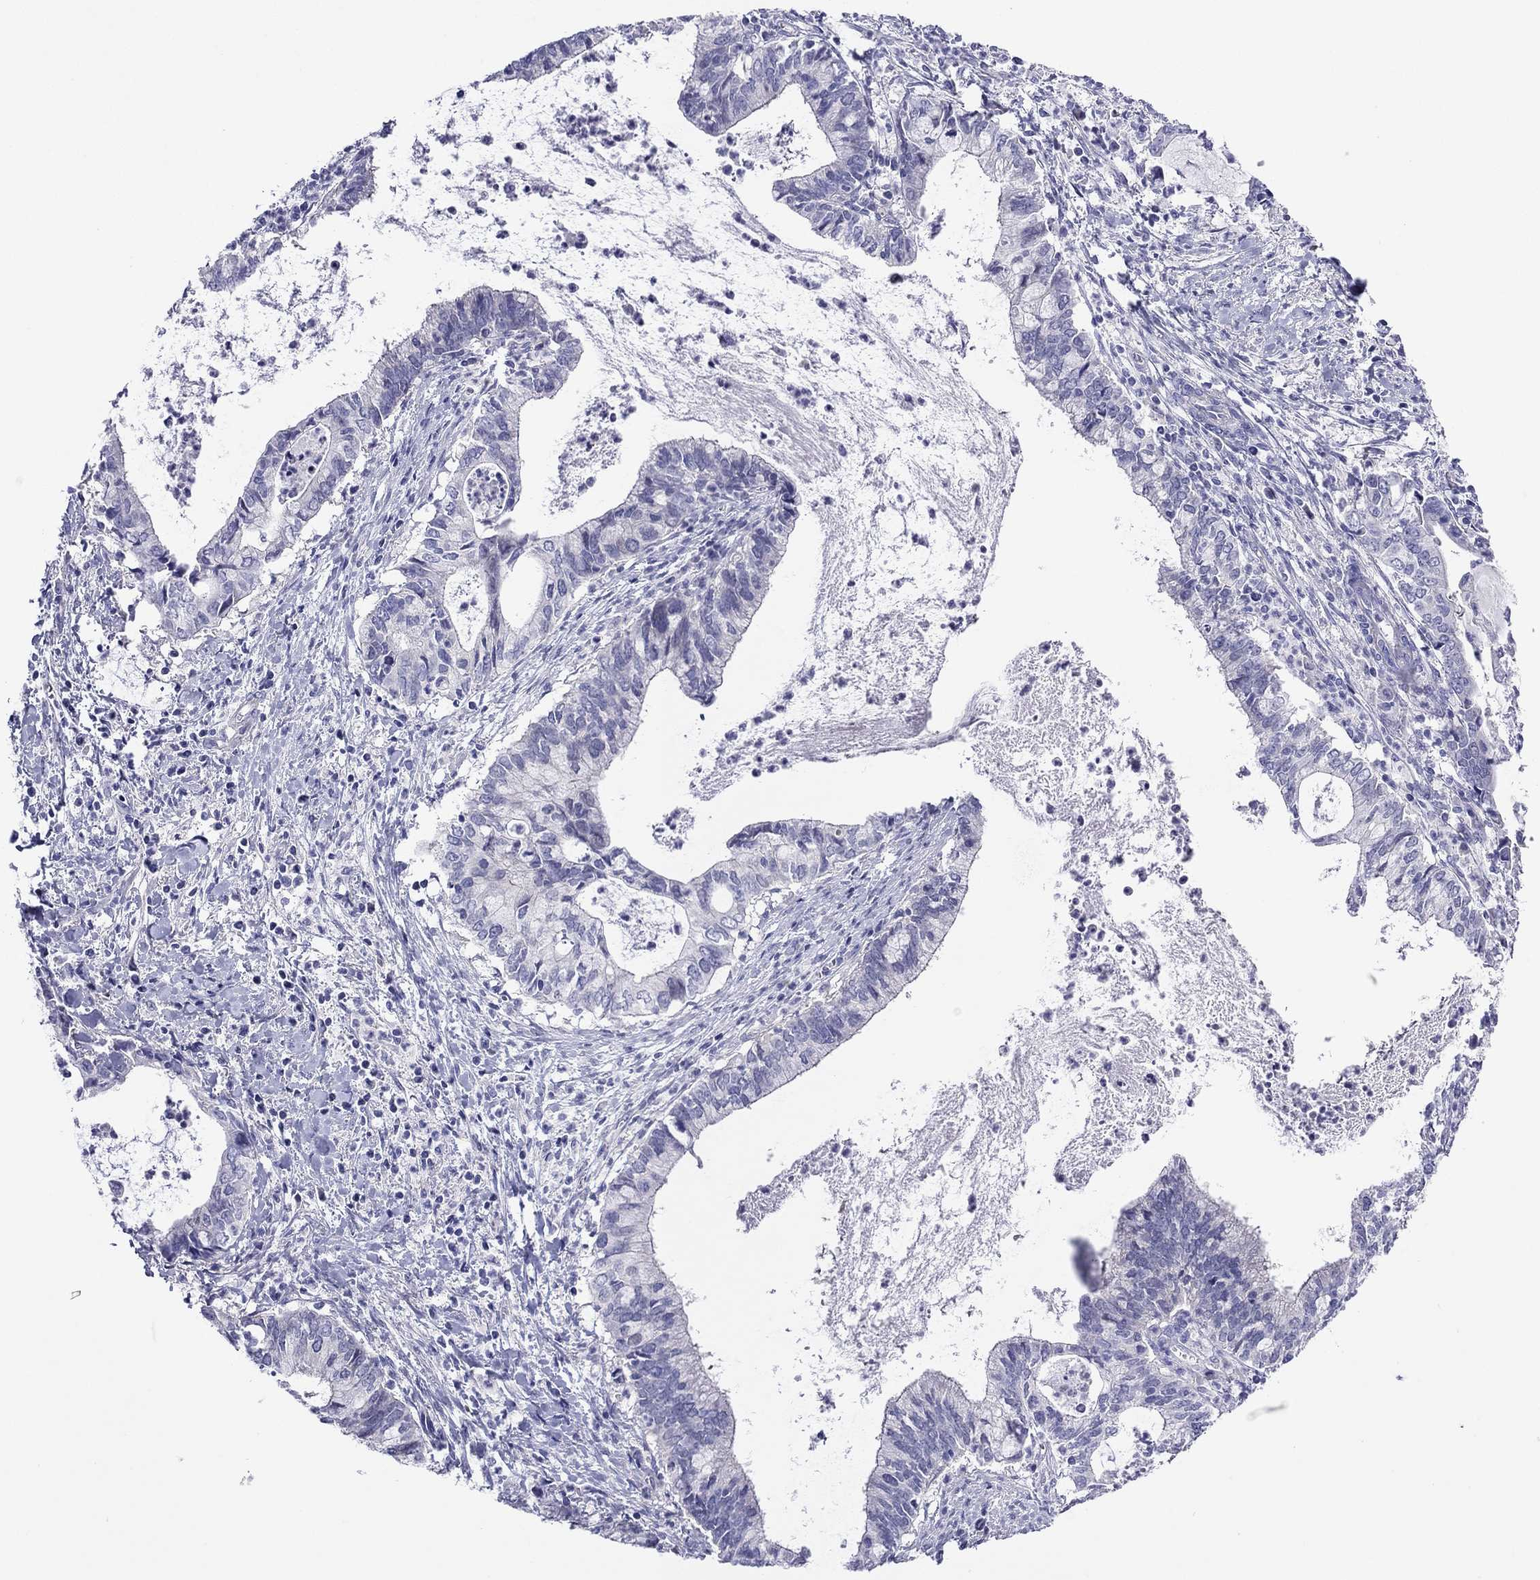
{"staining": {"intensity": "negative", "quantity": "none", "location": "none"}, "tissue": "cervical cancer", "cell_type": "Tumor cells", "image_type": "cancer", "snomed": [{"axis": "morphology", "description": "Adenocarcinoma, NOS"}, {"axis": "topography", "description": "Cervix"}], "caption": "Tumor cells show no significant protein expression in cervical cancer. Nuclei are stained in blue.", "gene": "MGAT4C", "patient": {"sex": "female", "age": 42}}